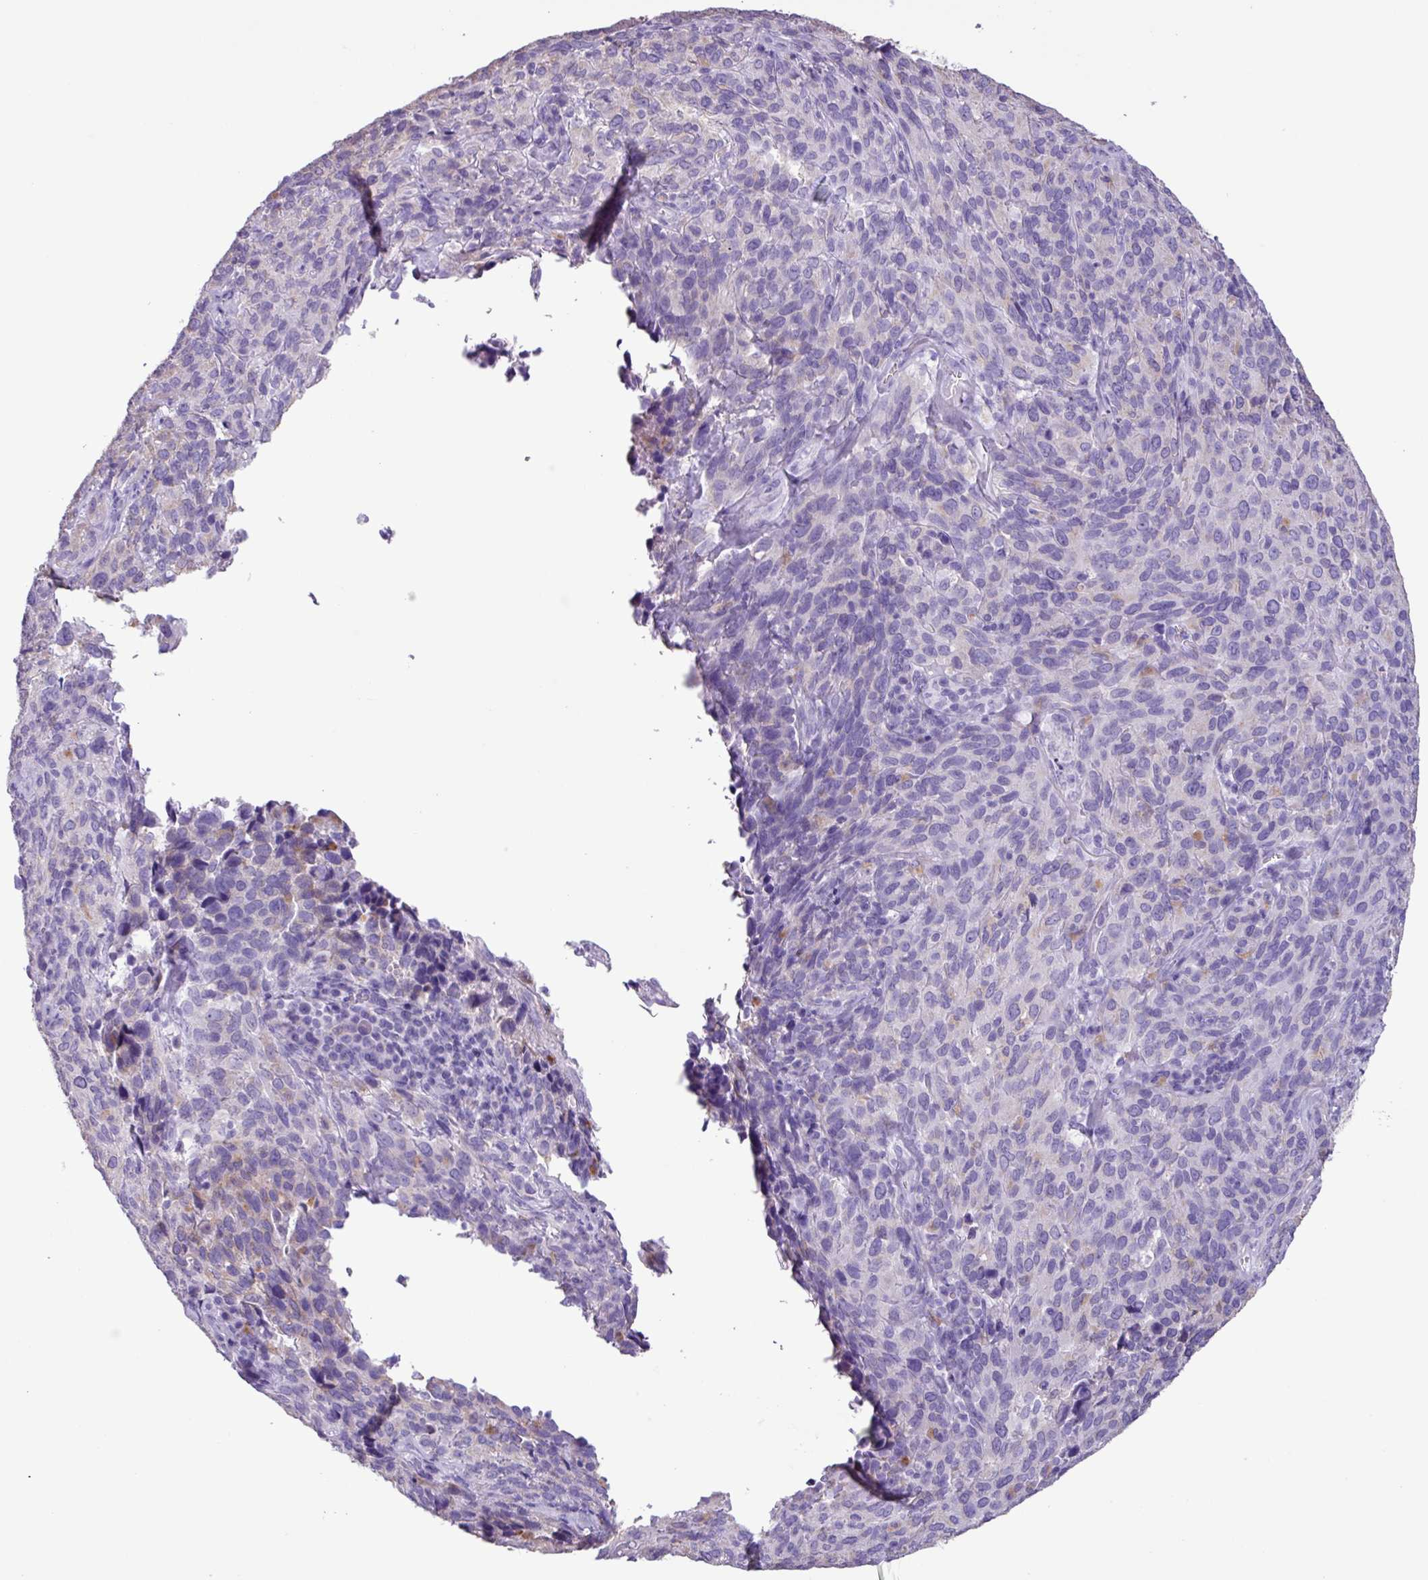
{"staining": {"intensity": "negative", "quantity": "none", "location": "none"}, "tissue": "cervical cancer", "cell_type": "Tumor cells", "image_type": "cancer", "snomed": [{"axis": "morphology", "description": "Squamous cell carcinoma, NOS"}, {"axis": "topography", "description": "Cervix"}], "caption": "DAB immunohistochemical staining of human cervical cancer (squamous cell carcinoma) reveals no significant positivity in tumor cells.", "gene": "AGO3", "patient": {"sex": "female", "age": 51}}